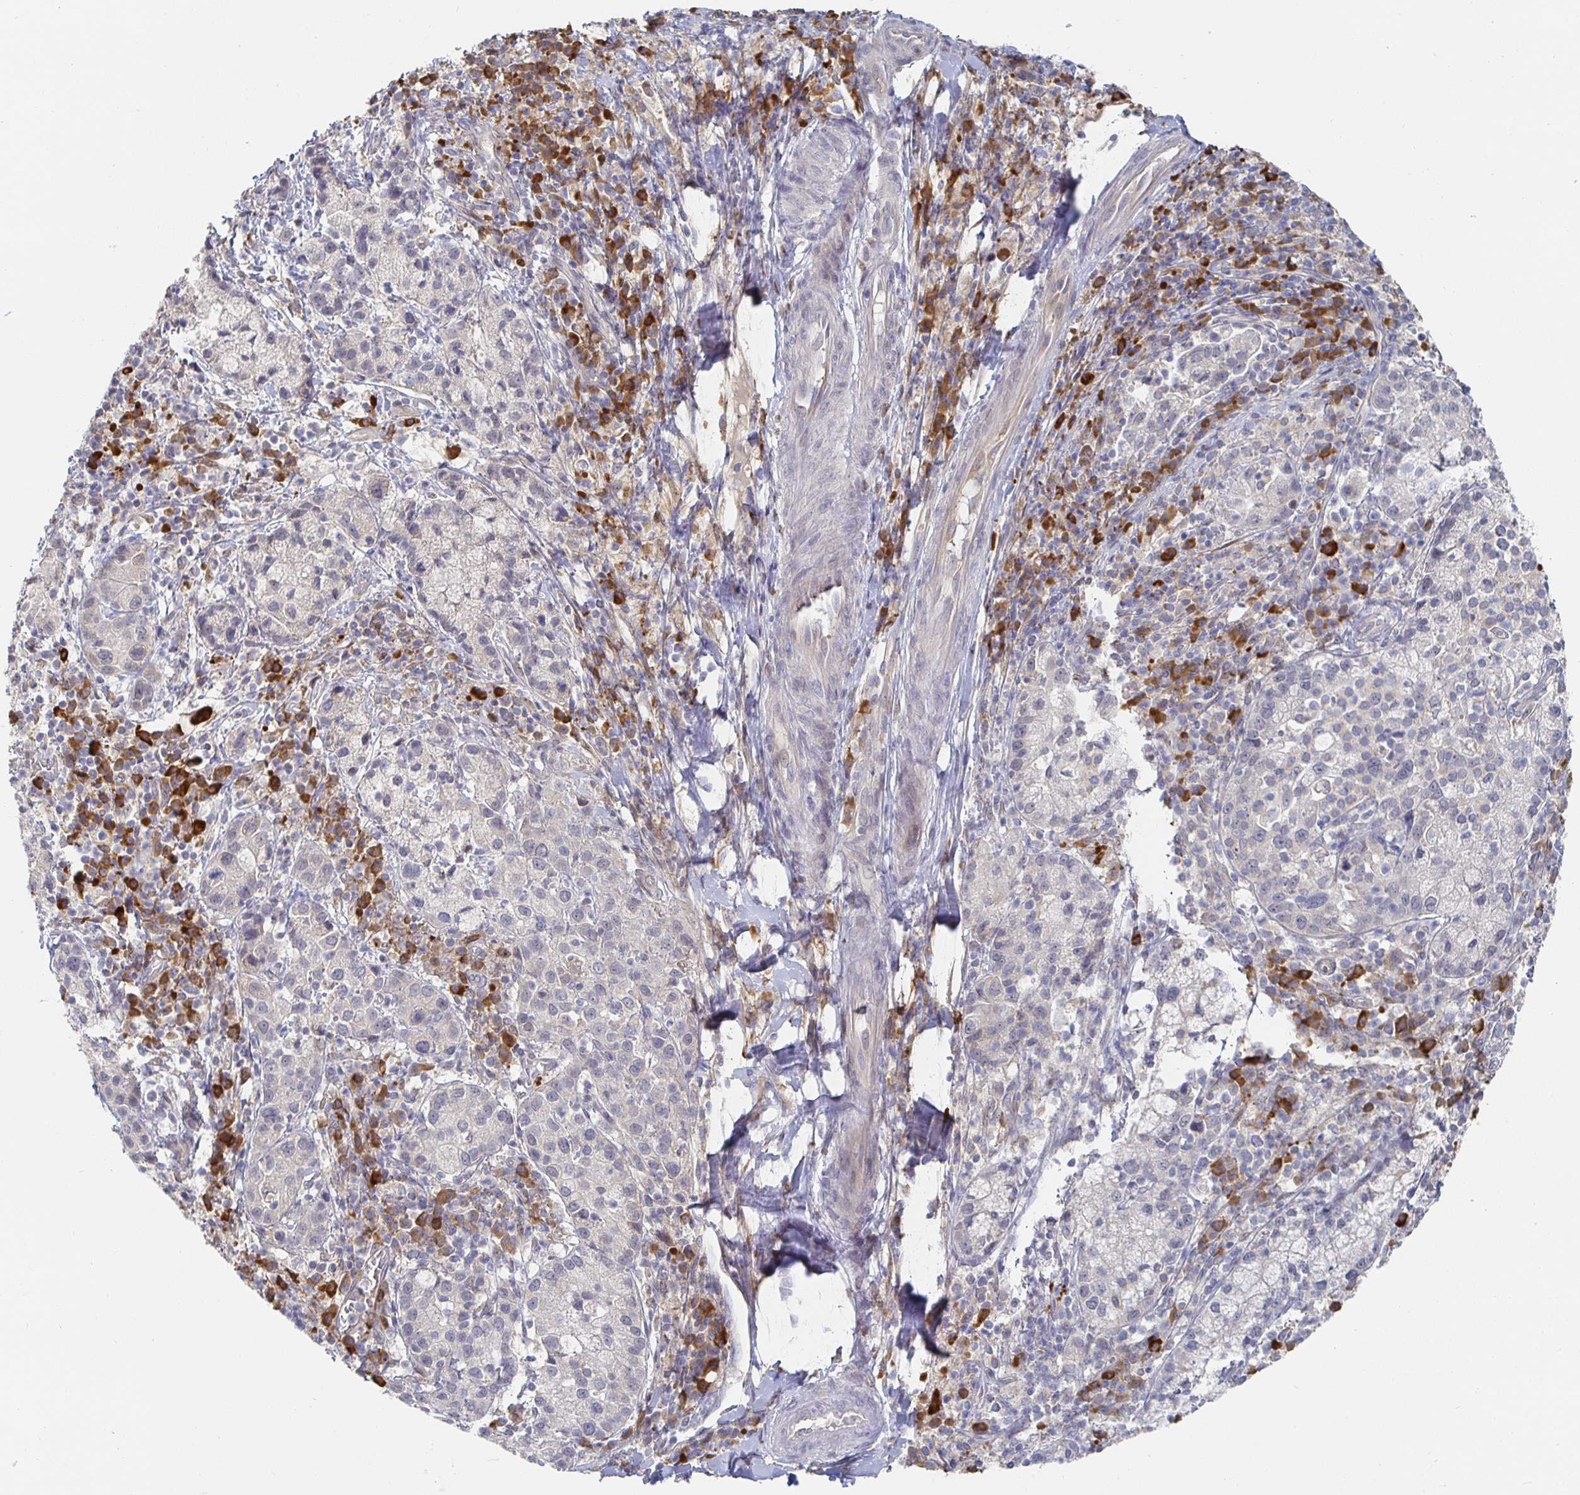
{"staining": {"intensity": "negative", "quantity": "none", "location": "none"}, "tissue": "cervical cancer", "cell_type": "Tumor cells", "image_type": "cancer", "snomed": [{"axis": "morphology", "description": "Normal tissue, NOS"}, {"axis": "morphology", "description": "Adenocarcinoma, NOS"}, {"axis": "topography", "description": "Cervix"}], "caption": "Tumor cells are negative for brown protein staining in cervical cancer (adenocarcinoma).", "gene": "MEIS1", "patient": {"sex": "female", "age": 44}}